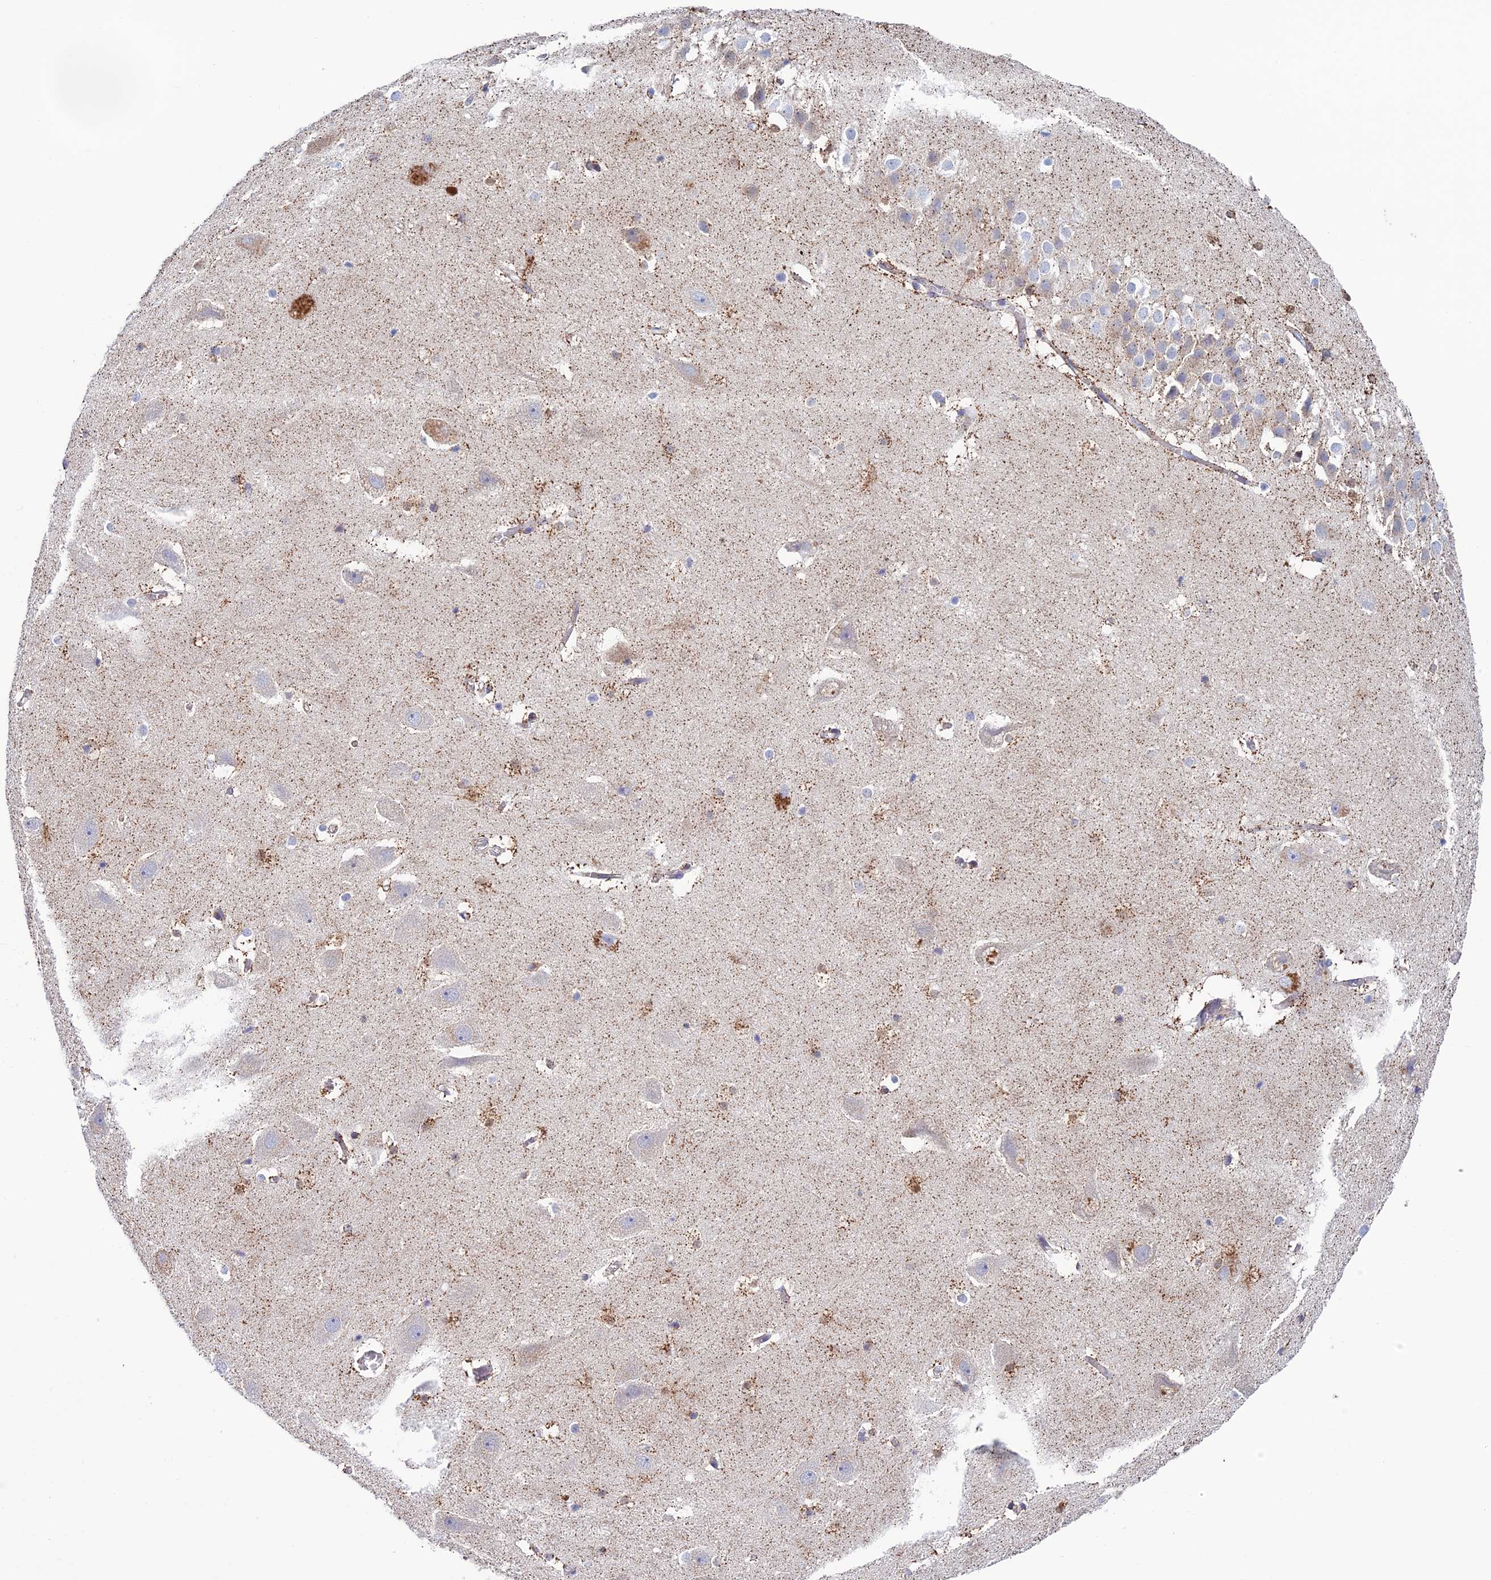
{"staining": {"intensity": "weak", "quantity": "<25%", "location": "cytoplasmic/membranous"}, "tissue": "hippocampus", "cell_type": "Glial cells", "image_type": "normal", "snomed": [{"axis": "morphology", "description": "Normal tissue, NOS"}, {"axis": "topography", "description": "Hippocampus"}], "caption": "High magnification brightfield microscopy of unremarkable hippocampus stained with DAB (3,3'-diaminobenzidine) (brown) and counterstained with hematoxylin (blue): glial cells show no significant expression.", "gene": "ZNG1A", "patient": {"sex": "female", "age": 52}}